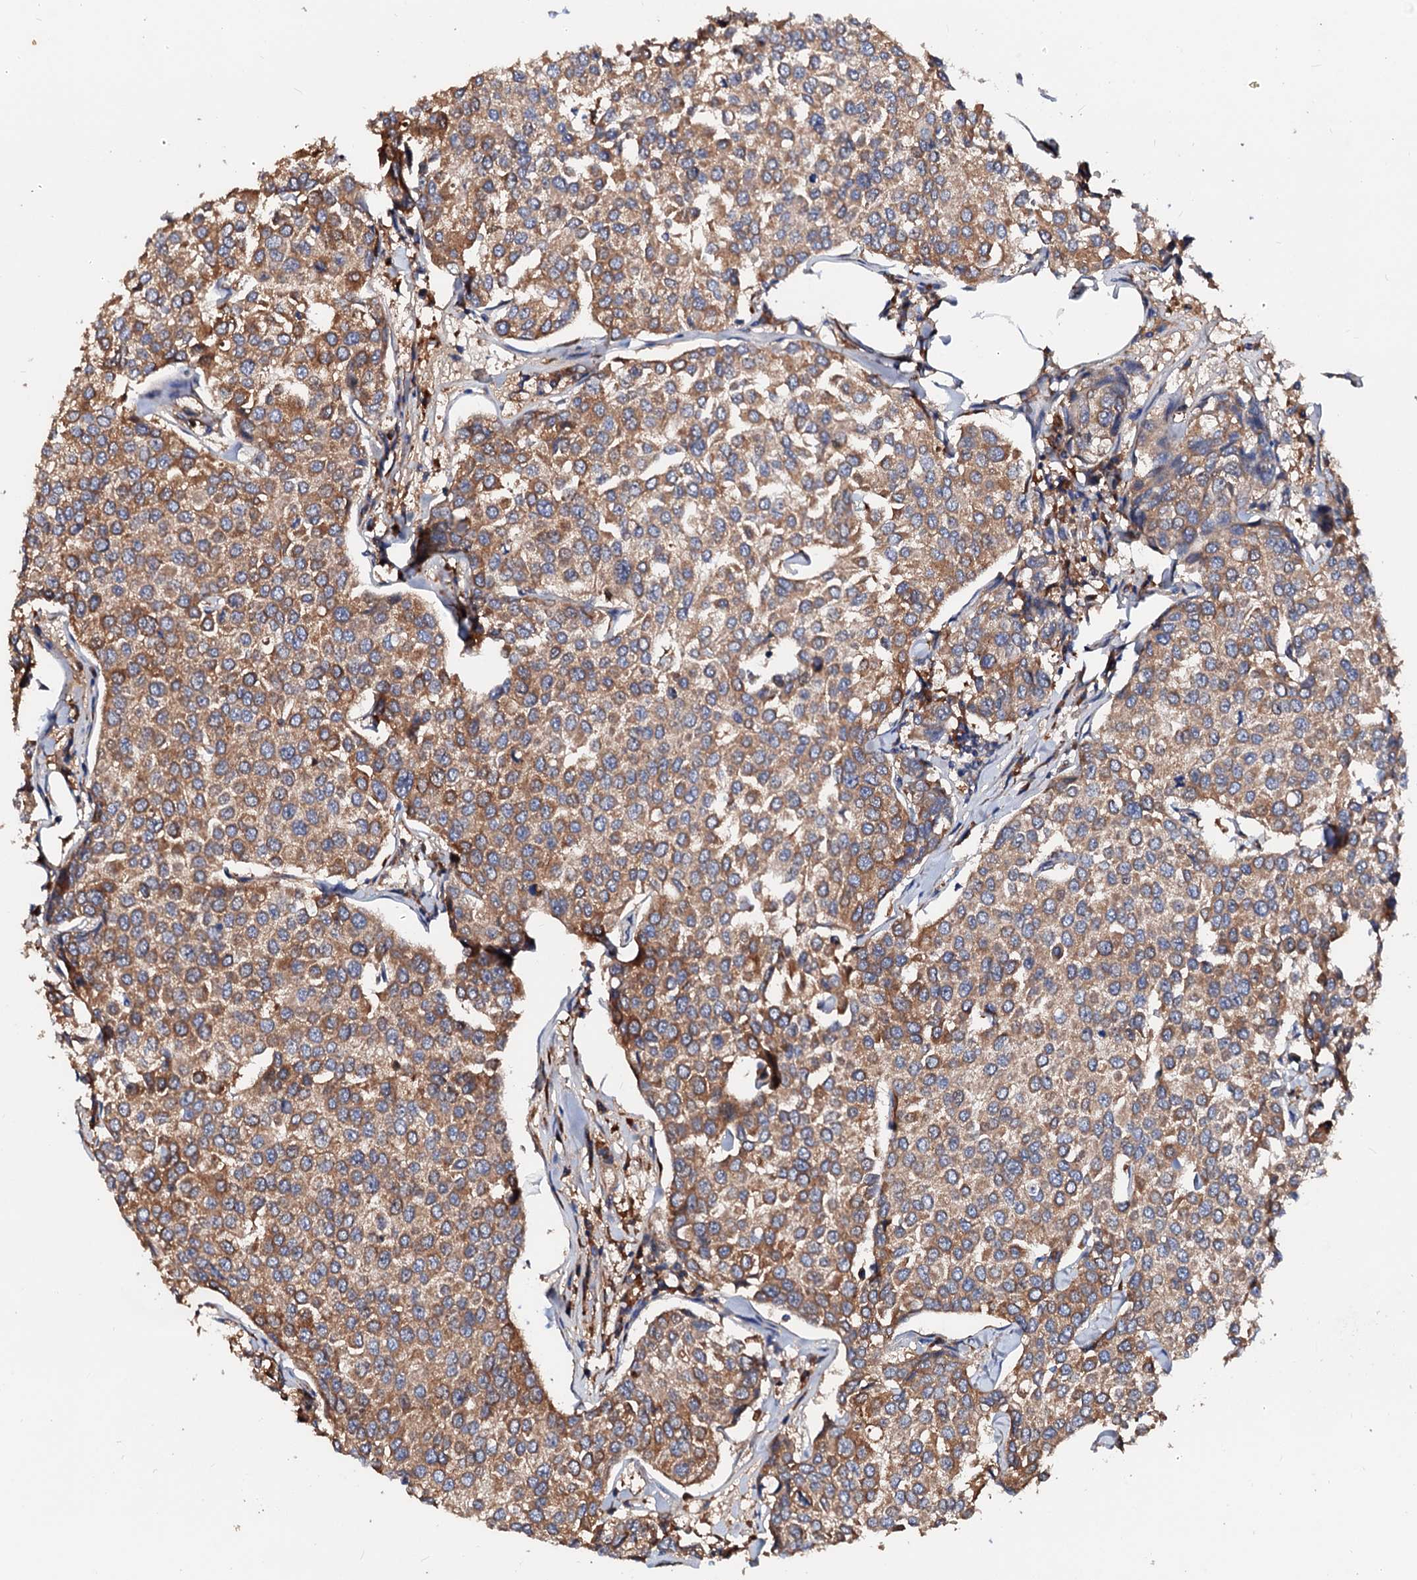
{"staining": {"intensity": "moderate", "quantity": ">75%", "location": "cytoplasmic/membranous"}, "tissue": "breast cancer", "cell_type": "Tumor cells", "image_type": "cancer", "snomed": [{"axis": "morphology", "description": "Duct carcinoma"}, {"axis": "topography", "description": "Breast"}], "caption": "Immunohistochemical staining of human breast cancer (intraductal carcinoma) demonstrates medium levels of moderate cytoplasmic/membranous protein staining in about >75% of tumor cells.", "gene": "EXTL1", "patient": {"sex": "female", "age": 55}}